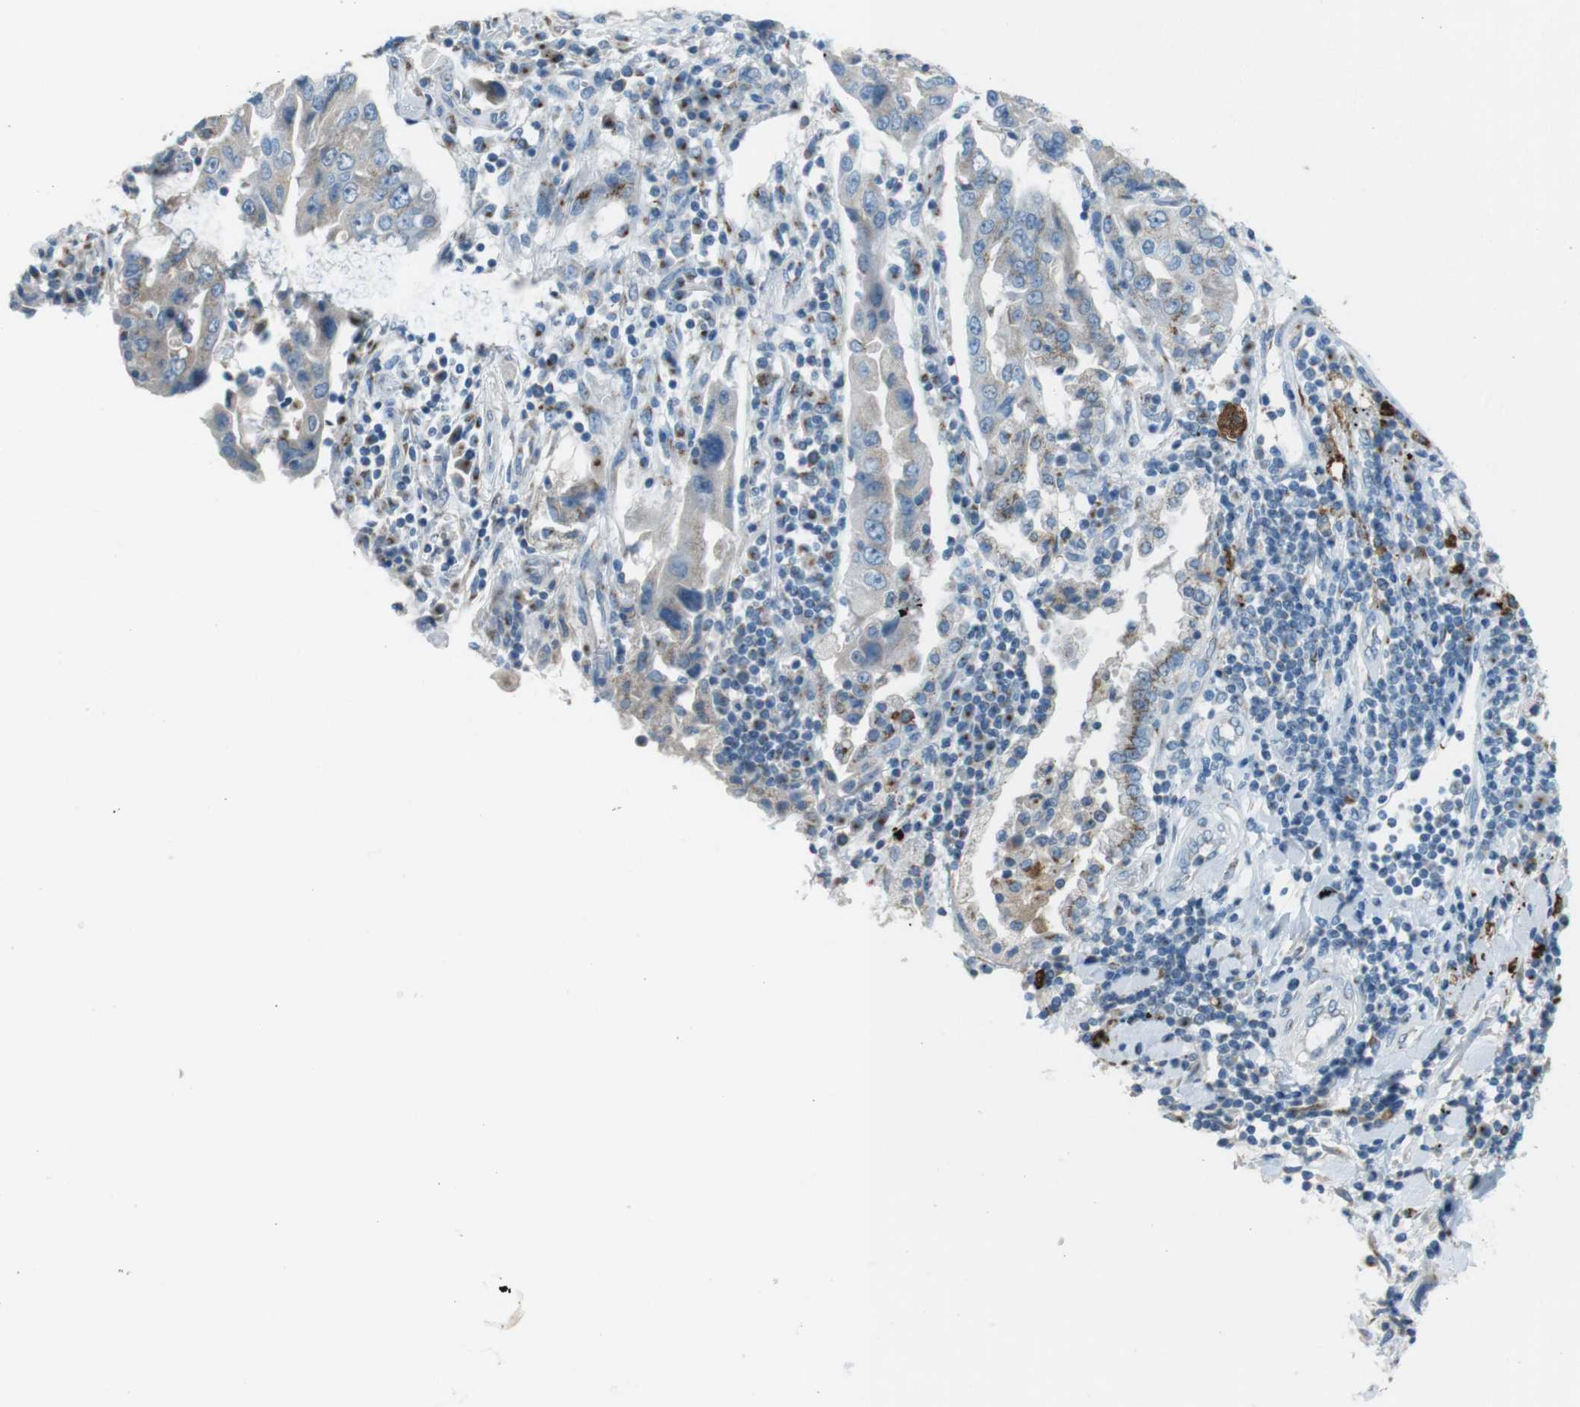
{"staining": {"intensity": "weak", "quantity": "25%-75%", "location": "cytoplasmic/membranous"}, "tissue": "lung cancer", "cell_type": "Tumor cells", "image_type": "cancer", "snomed": [{"axis": "morphology", "description": "Adenocarcinoma, NOS"}, {"axis": "topography", "description": "Lung"}], "caption": "The histopathology image reveals a brown stain indicating the presence of a protein in the cytoplasmic/membranous of tumor cells in lung cancer (adenocarcinoma).", "gene": "TXNDC15", "patient": {"sex": "female", "age": 65}}